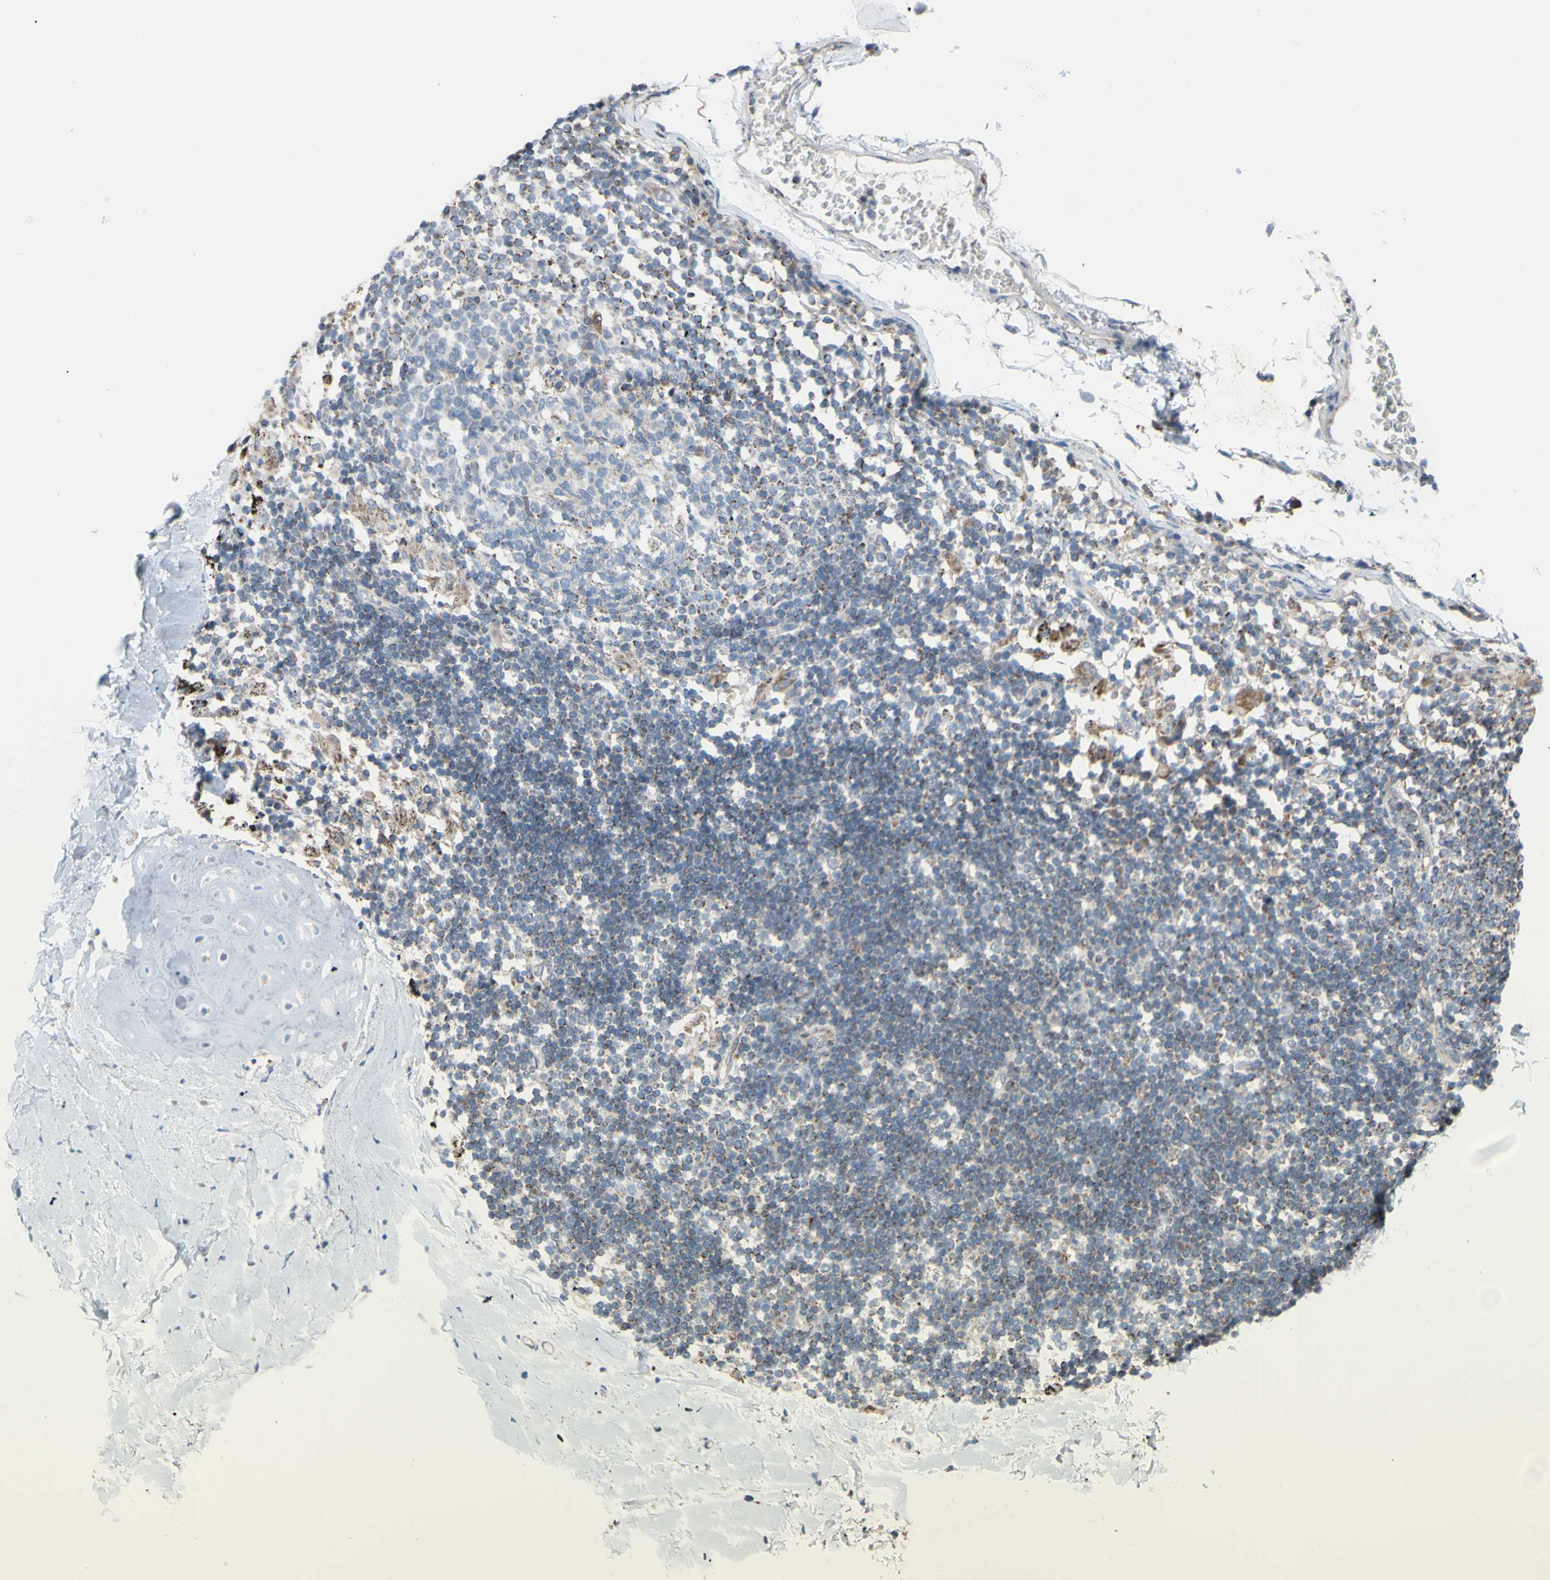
{"staining": {"intensity": "negative", "quantity": "none", "location": "none"}, "tissue": "adipose tissue", "cell_type": "Adipocytes", "image_type": "normal", "snomed": [{"axis": "morphology", "description": "Normal tissue, NOS"}, {"axis": "topography", "description": "Cartilage tissue"}, {"axis": "topography", "description": "Bronchus"}], "caption": "IHC image of normal adipose tissue stained for a protein (brown), which exhibits no positivity in adipocytes. The staining is performed using DAB brown chromogen with nuclei counter-stained in using hematoxylin.", "gene": "GLT8D1", "patient": {"sex": "female", "age": 73}}